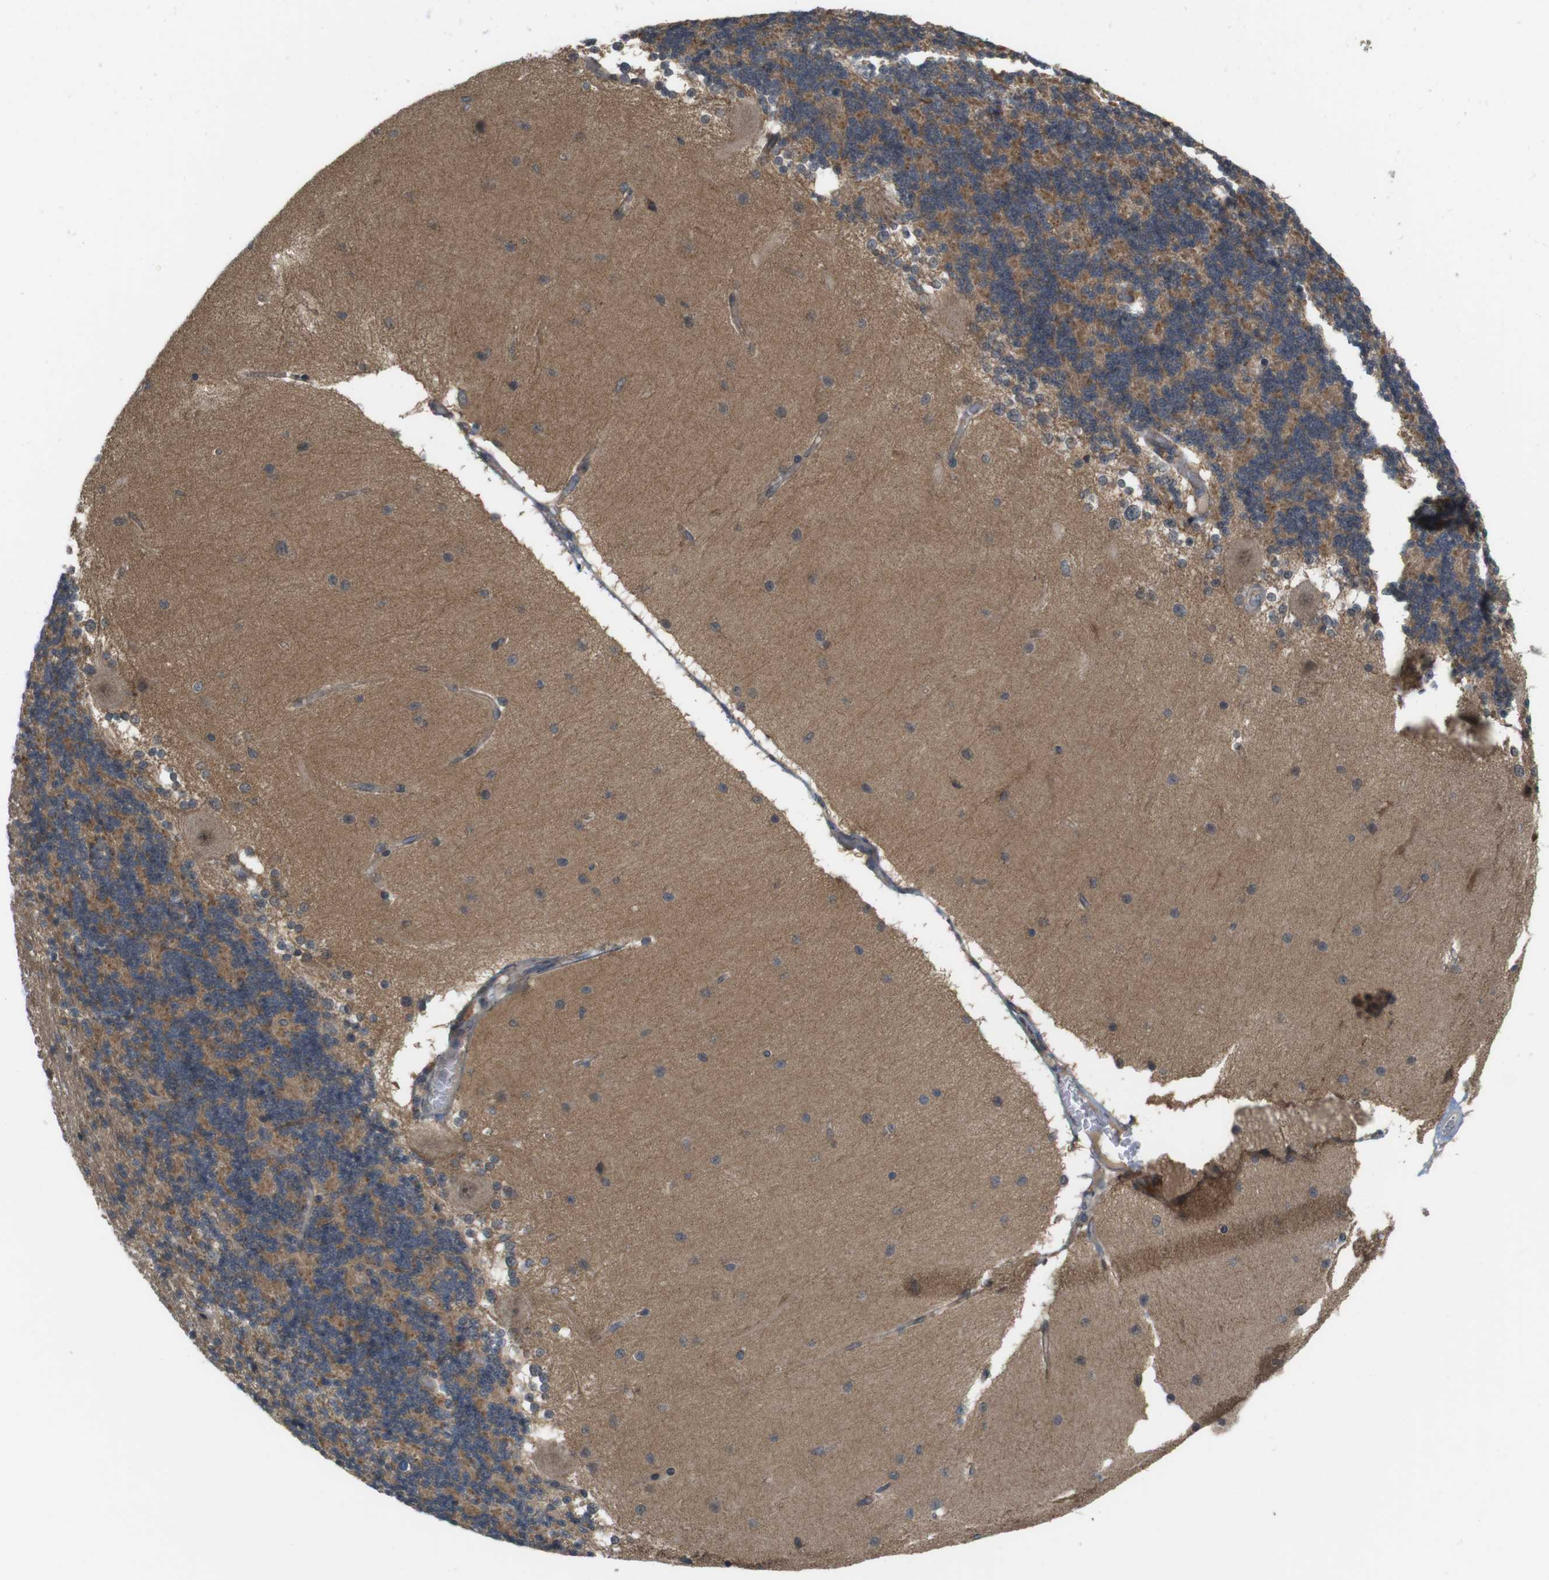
{"staining": {"intensity": "weak", "quantity": "25%-75%", "location": "cytoplasmic/membranous"}, "tissue": "cerebellum", "cell_type": "Cells in granular layer", "image_type": "normal", "snomed": [{"axis": "morphology", "description": "Normal tissue, NOS"}, {"axis": "topography", "description": "Cerebellum"}], "caption": "Normal cerebellum was stained to show a protein in brown. There is low levels of weak cytoplasmic/membranous staining in approximately 25%-75% of cells in granular layer. Nuclei are stained in blue.", "gene": "RNF130", "patient": {"sex": "female", "age": 54}}